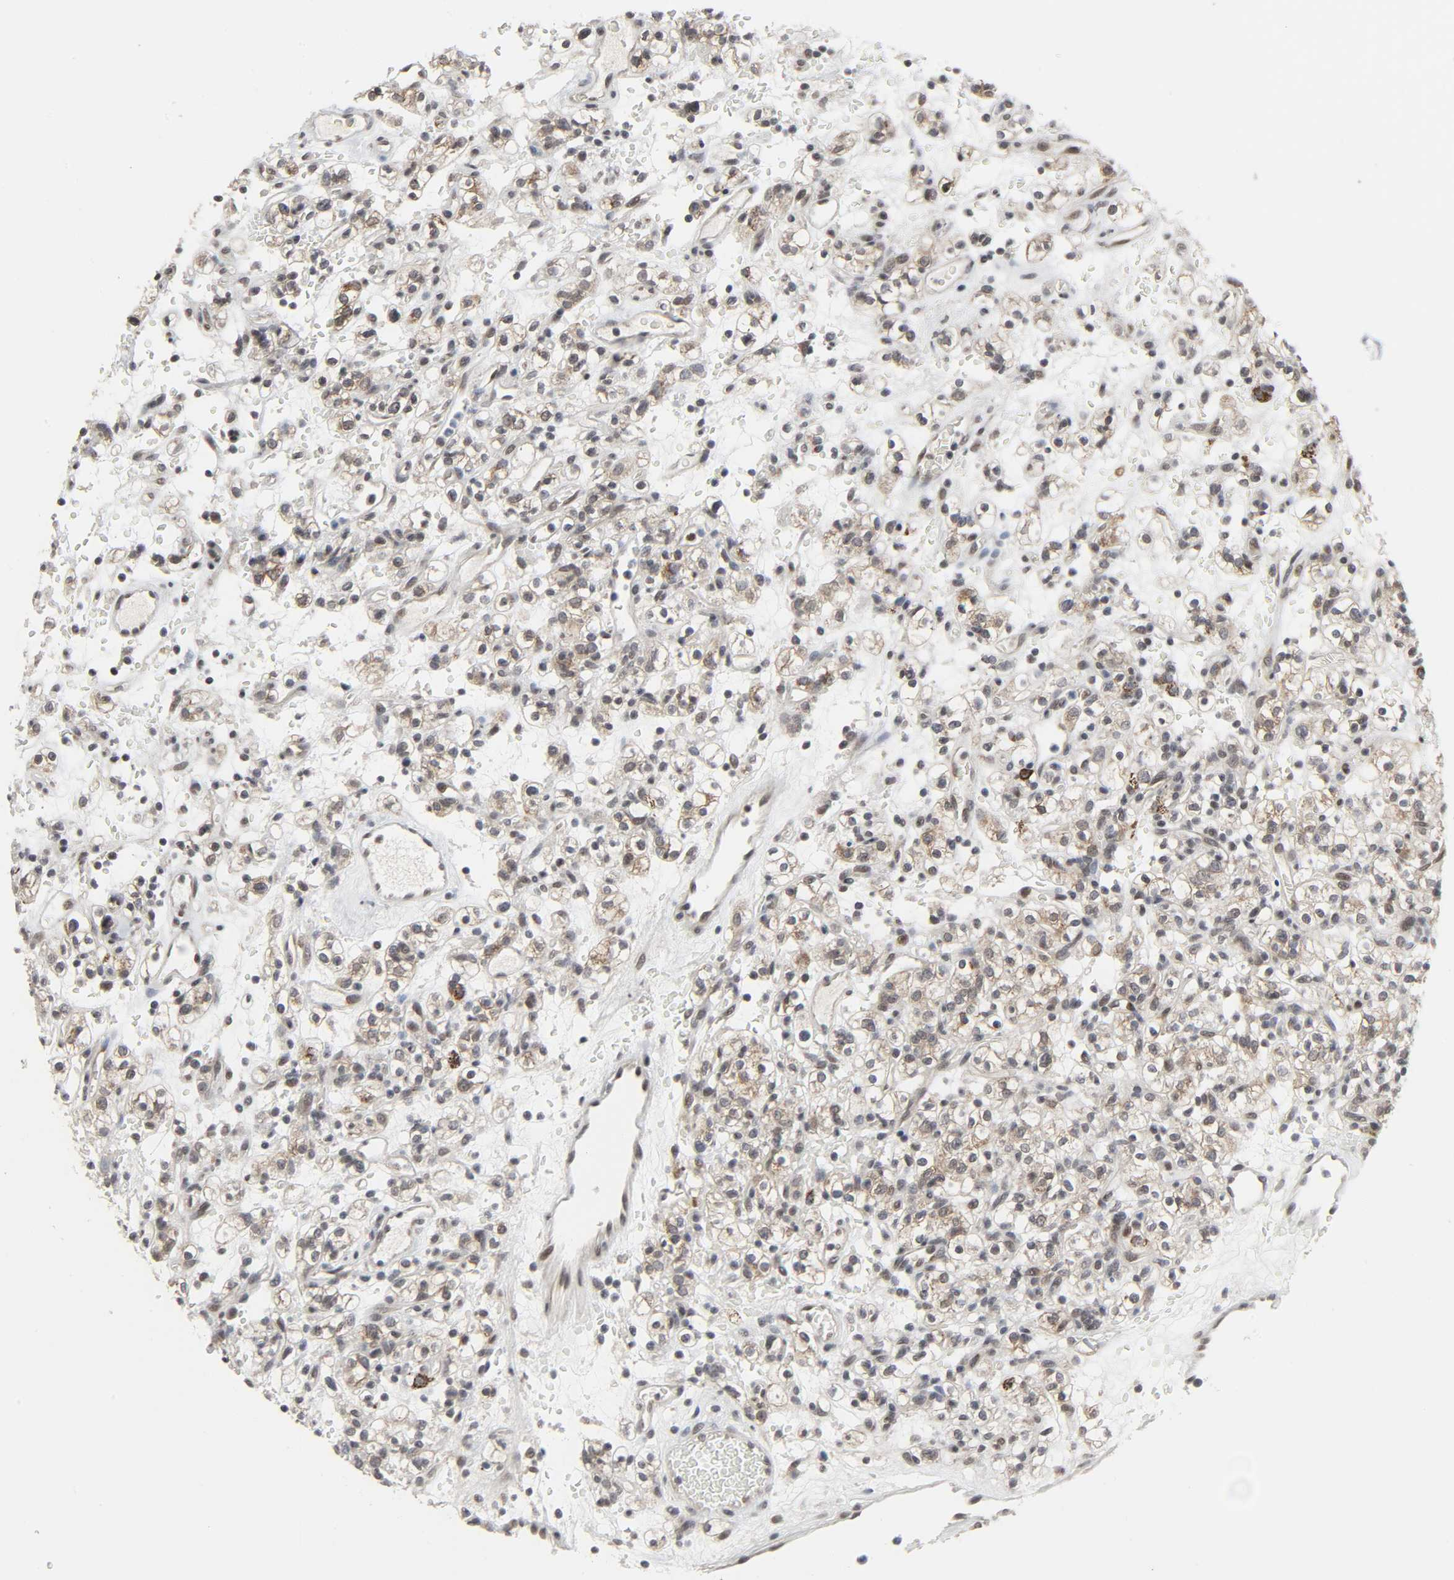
{"staining": {"intensity": "weak", "quantity": "25%-75%", "location": "cytoplasmic/membranous"}, "tissue": "renal cancer", "cell_type": "Tumor cells", "image_type": "cancer", "snomed": [{"axis": "morphology", "description": "Normal tissue, NOS"}, {"axis": "morphology", "description": "Adenocarcinoma, NOS"}, {"axis": "topography", "description": "Kidney"}], "caption": "The histopathology image demonstrates staining of renal adenocarcinoma, revealing weak cytoplasmic/membranous protein expression (brown color) within tumor cells.", "gene": "MUC1", "patient": {"sex": "female", "age": 72}}